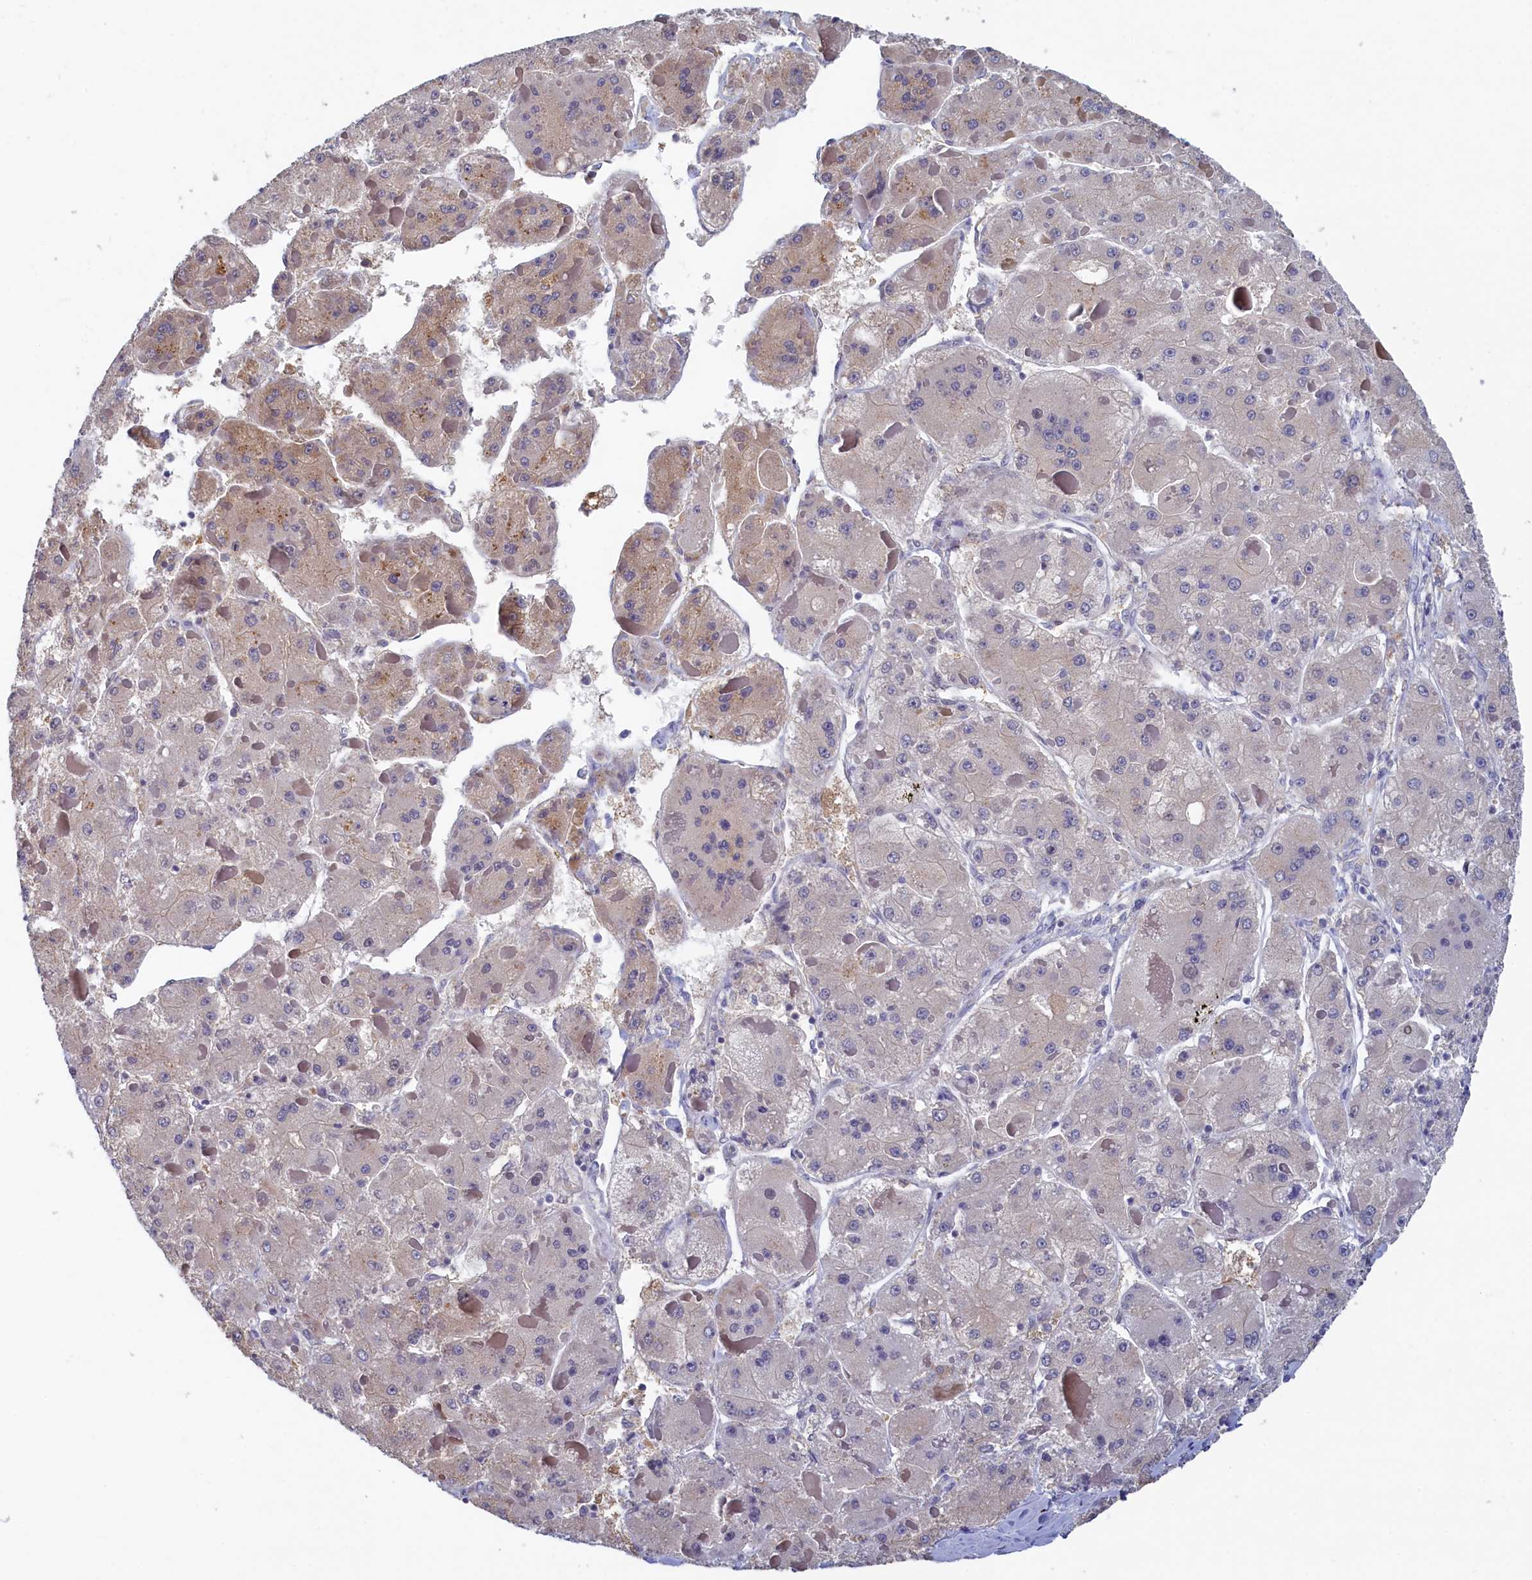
{"staining": {"intensity": "weak", "quantity": "<25%", "location": "cytoplasmic/membranous"}, "tissue": "liver cancer", "cell_type": "Tumor cells", "image_type": "cancer", "snomed": [{"axis": "morphology", "description": "Carcinoma, Hepatocellular, NOS"}, {"axis": "topography", "description": "Liver"}], "caption": "DAB (3,3'-diaminobenzidine) immunohistochemical staining of human liver cancer exhibits no significant staining in tumor cells.", "gene": "MOSPD3", "patient": {"sex": "female", "age": 73}}